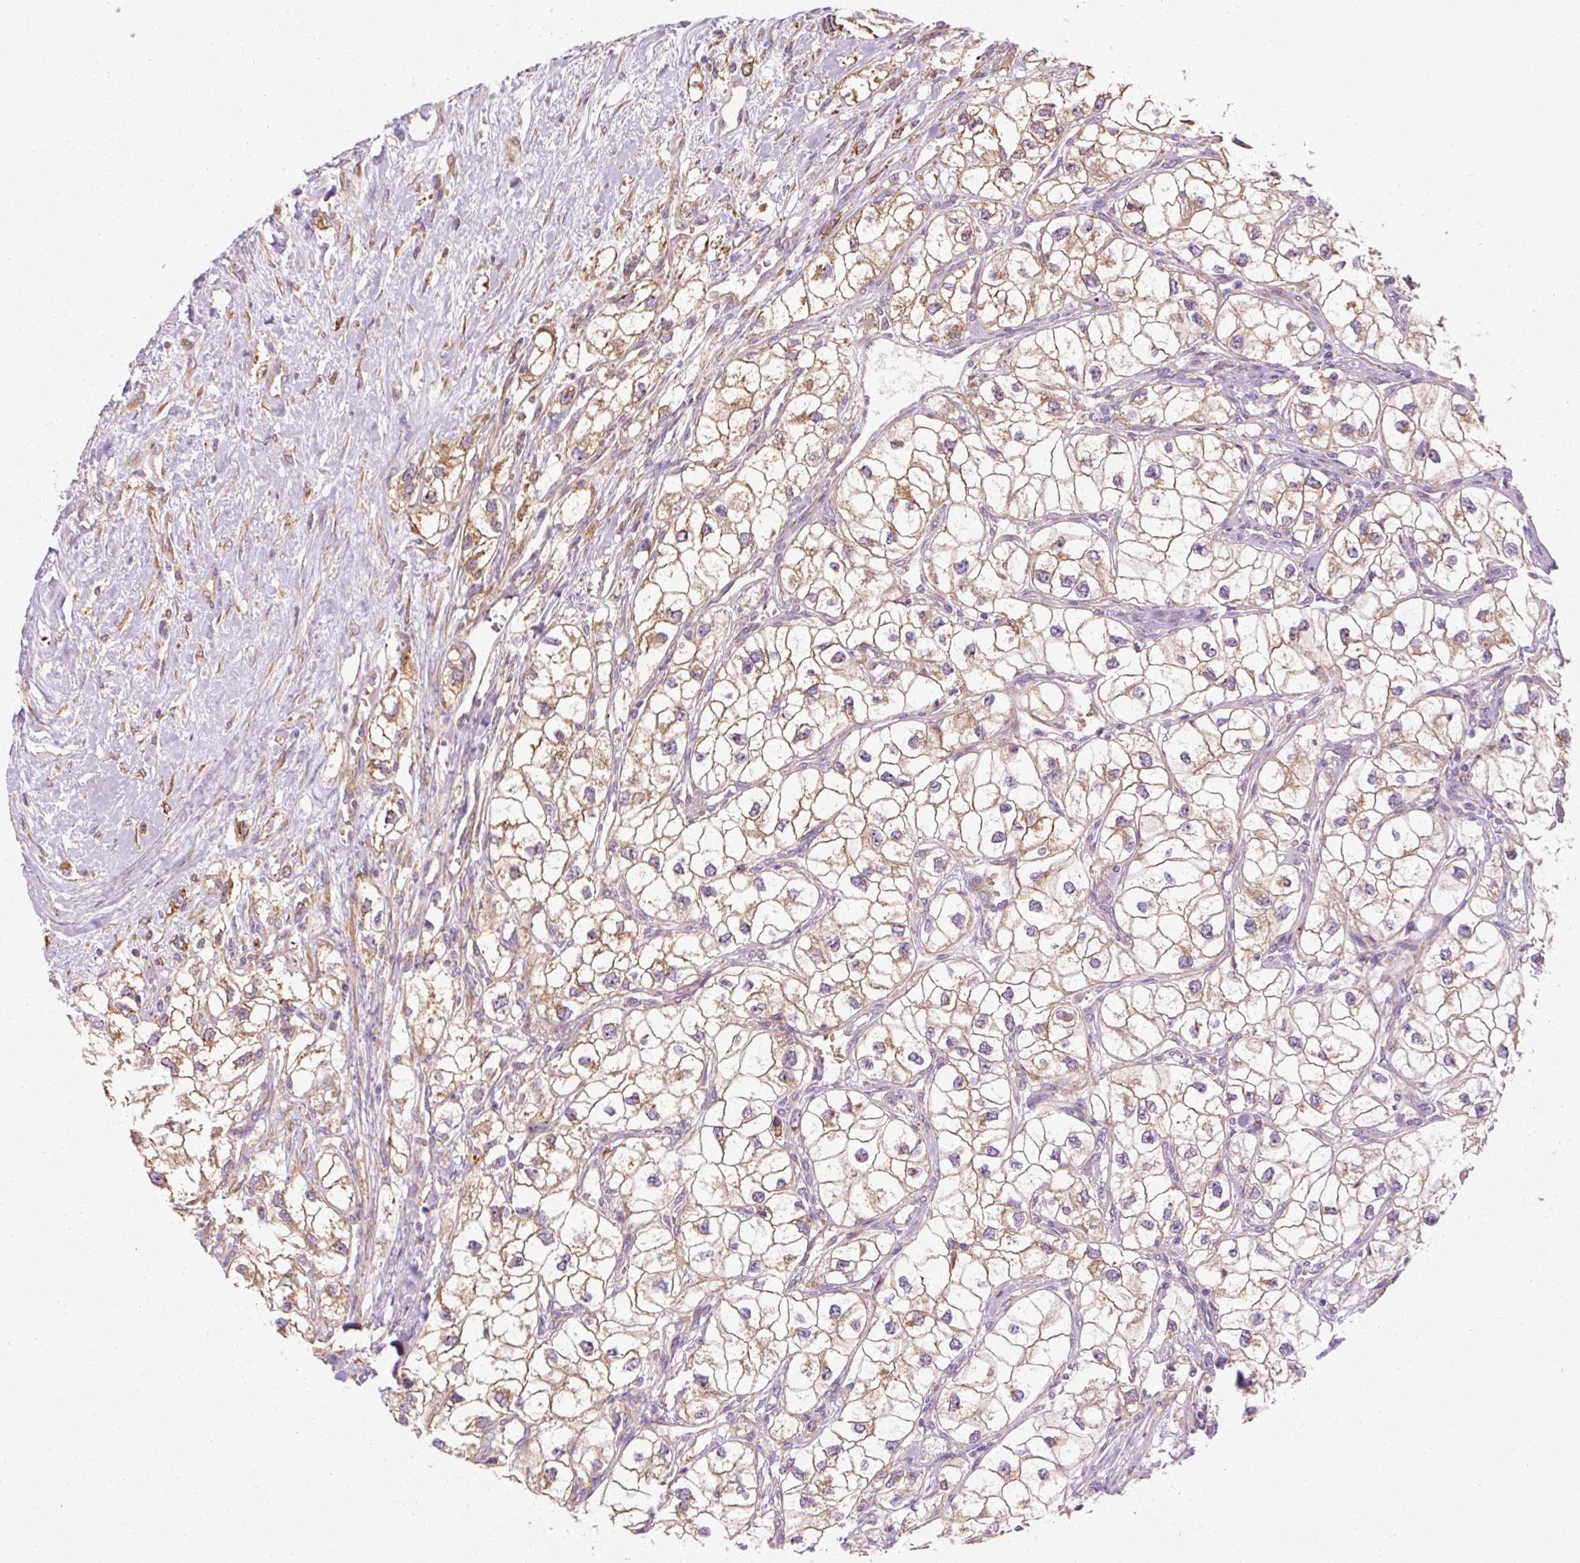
{"staining": {"intensity": "moderate", "quantity": ">75%", "location": "cytoplasmic/membranous"}, "tissue": "renal cancer", "cell_type": "Tumor cells", "image_type": "cancer", "snomed": [{"axis": "morphology", "description": "Adenocarcinoma, NOS"}, {"axis": "topography", "description": "Kidney"}], "caption": "An image of human adenocarcinoma (renal) stained for a protein shows moderate cytoplasmic/membranous brown staining in tumor cells.", "gene": "TBC1D4", "patient": {"sex": "male", "age": 59}}